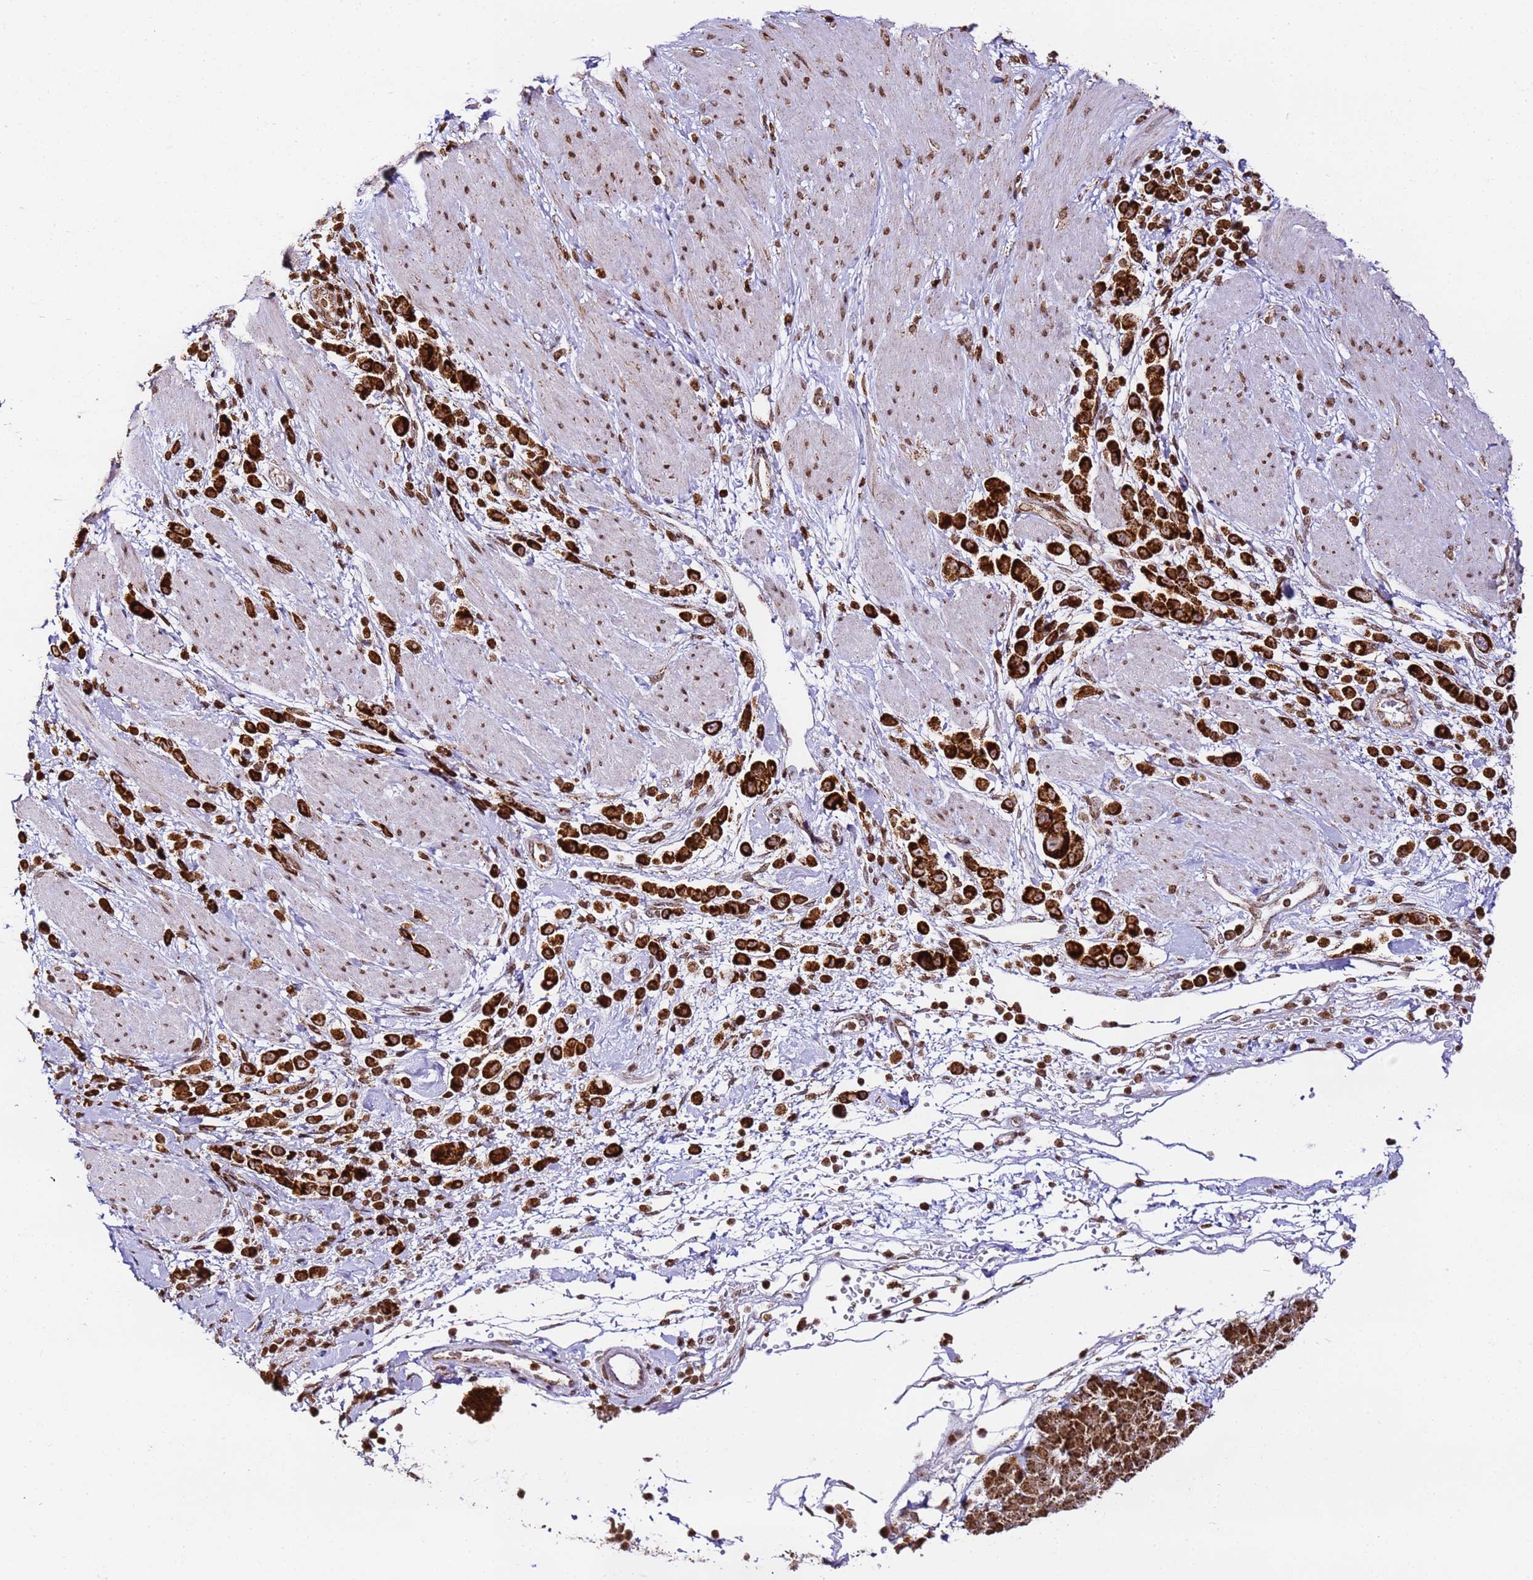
{"staining": {"intensity": "strong", "quantity": ">75%", "location": "cytoplasmic/membranous"}, "tissue": "pancreatic cancer", "cell_type": "Tumor cells", "image_type": "cancer", "snomed": [{"axis": "morphology", "description": "Normal tissue, NOS"}, {"axis": "morphology", "description": "Adenocarcinoma, NOS"}, {"axis": "topography", "description": "Pancreas"}], "caption": "The micrograph displays a brown stain indicating the presence of a protein in the cytoplasmic/membranous of tumor cells in pancreatic cancer. (Brightfield microscopy of DAB IHC at high magnification).", "gene": "HSPE1", "patient": {"sex": "female", "age": 64}}